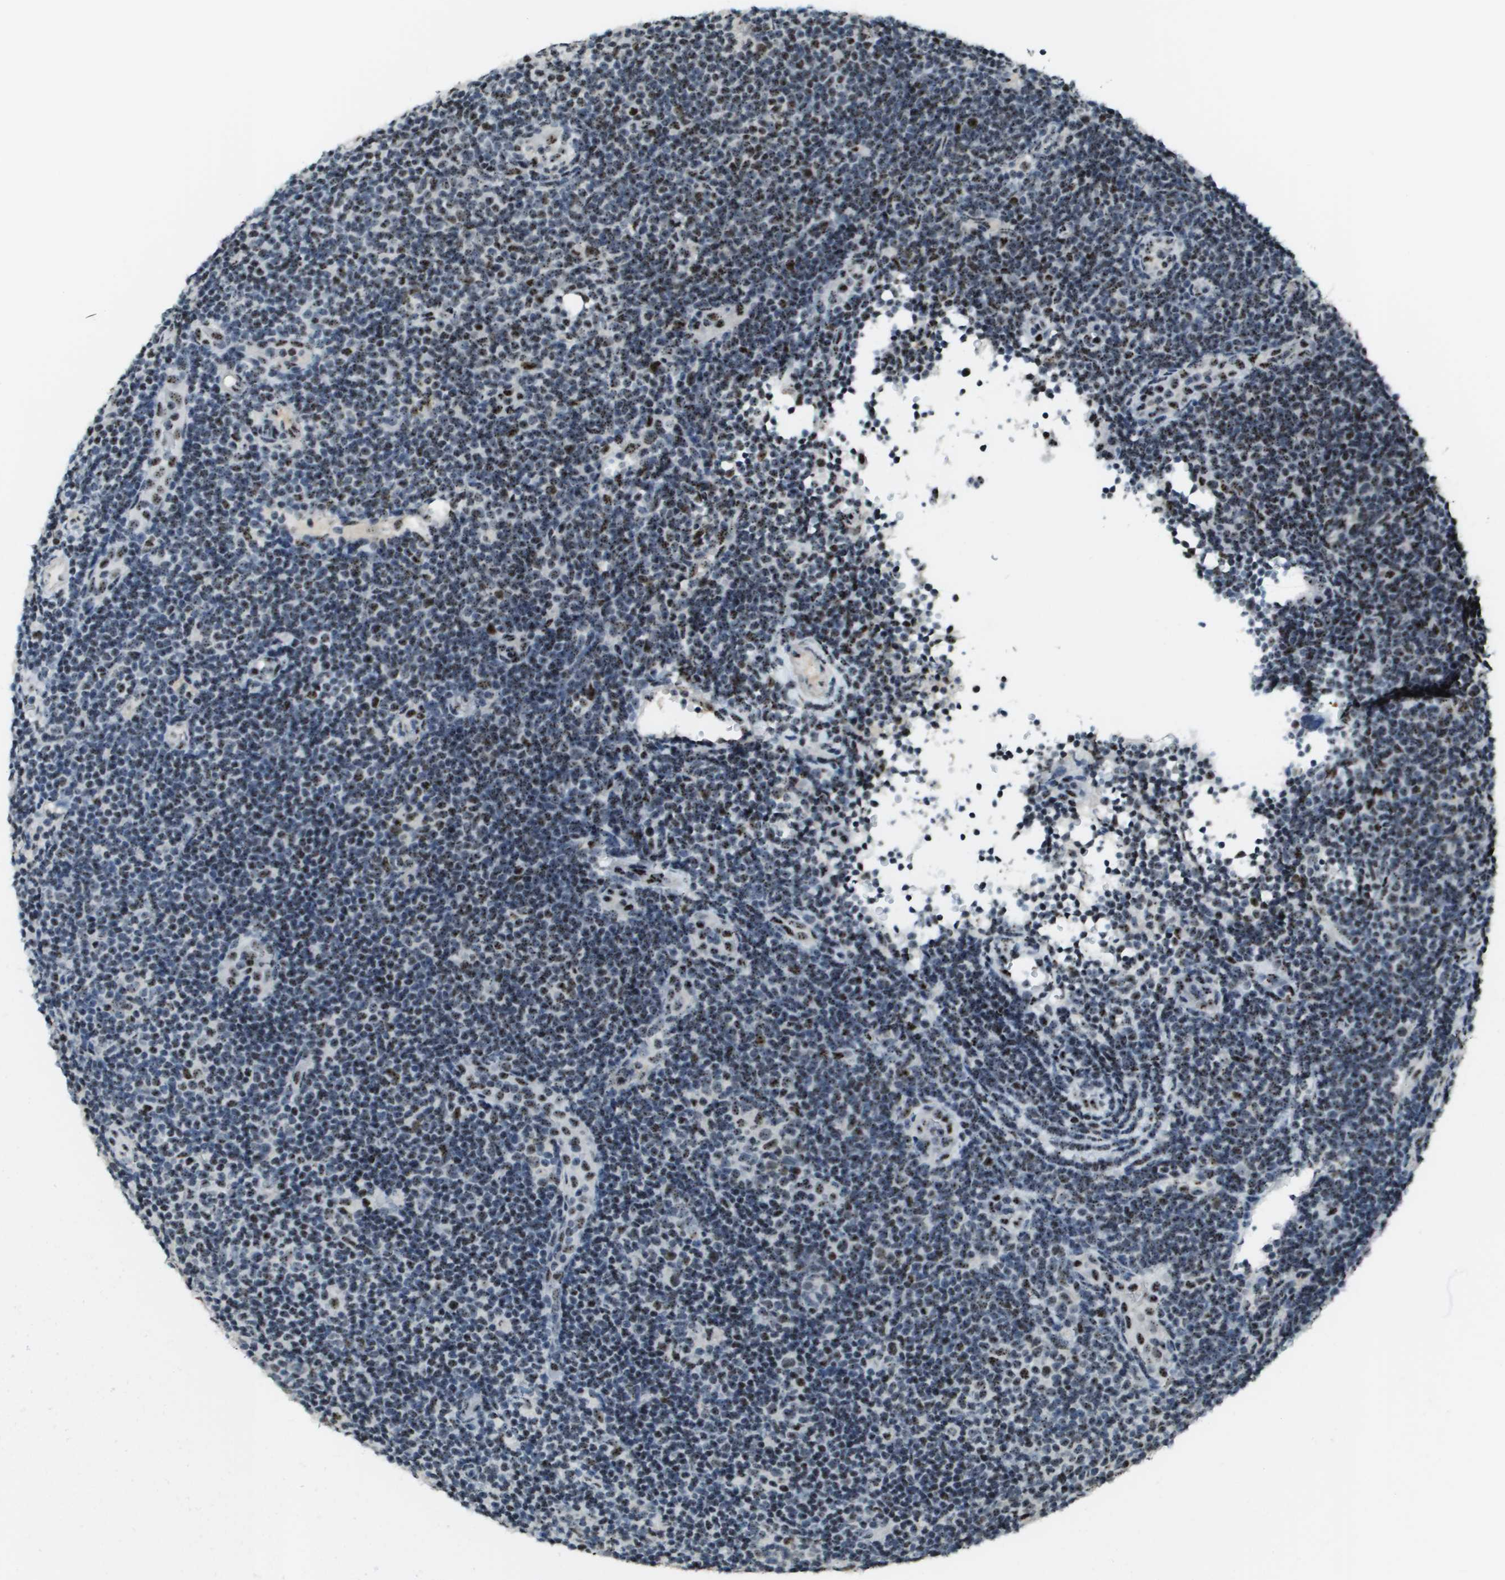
{"staining": {"intensity": "weak", "quantity": "25%-75%", "location": "nuclear"}, "tissue": "lymphoma", "cell_type": "Tumor cells", "image_type": "cancer", "snomed": [{"axis": "morphology", "description": "Malignant lymphoma, non-Hodgkin's type, Low grade"}, {"axis": "topography", "description": "Lymph node"}], "caption": "Brown immunohistochemical staining in lymphoma displays weak nuclear positivity in approximately 25%-75% of tumor cells.", "gene": "SP100", "patient": {"sex": "male", "age": 83}}